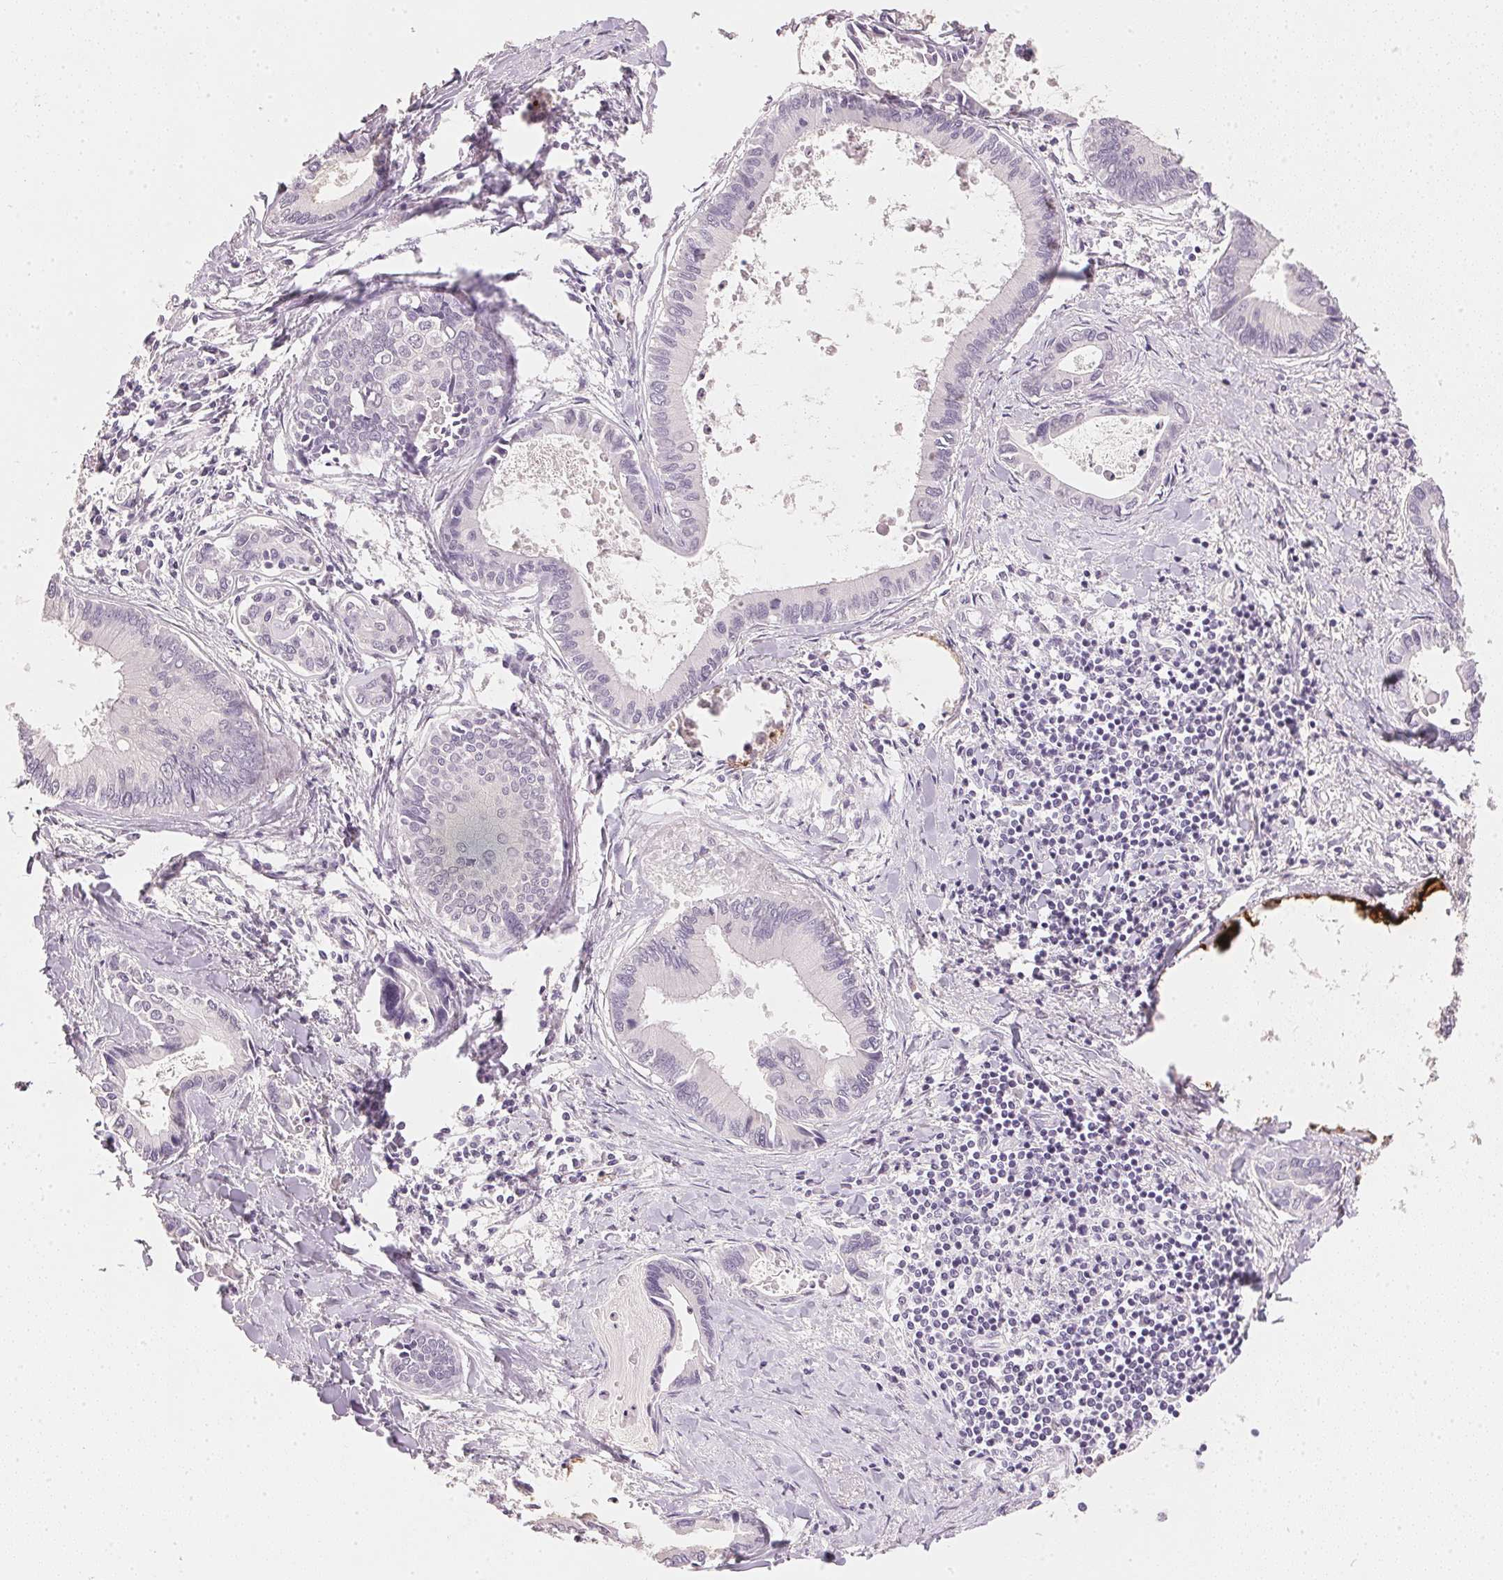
{"staining": {"intensity": "negative", "quantity": "none", "location": "none"}, "tissue": "liver cancer", "cell_type": "Tumor cells", "image_type": "cancer", "snomed": [{"axis": "morphology", "description": "Cholangiocarcinoma"}, {"axis": "topography", "description": "Liver"}], "caption": "DAB immunohistochemical staining of human cholangiocarcinoma (liver) demonstrates no significant positivity in tumor cells. (Immunohistochemistry (ihc), brightfield microscopy, high magnification).", "gene": "IGFBP1", "patient": {"sex": "male", "age": 66}}